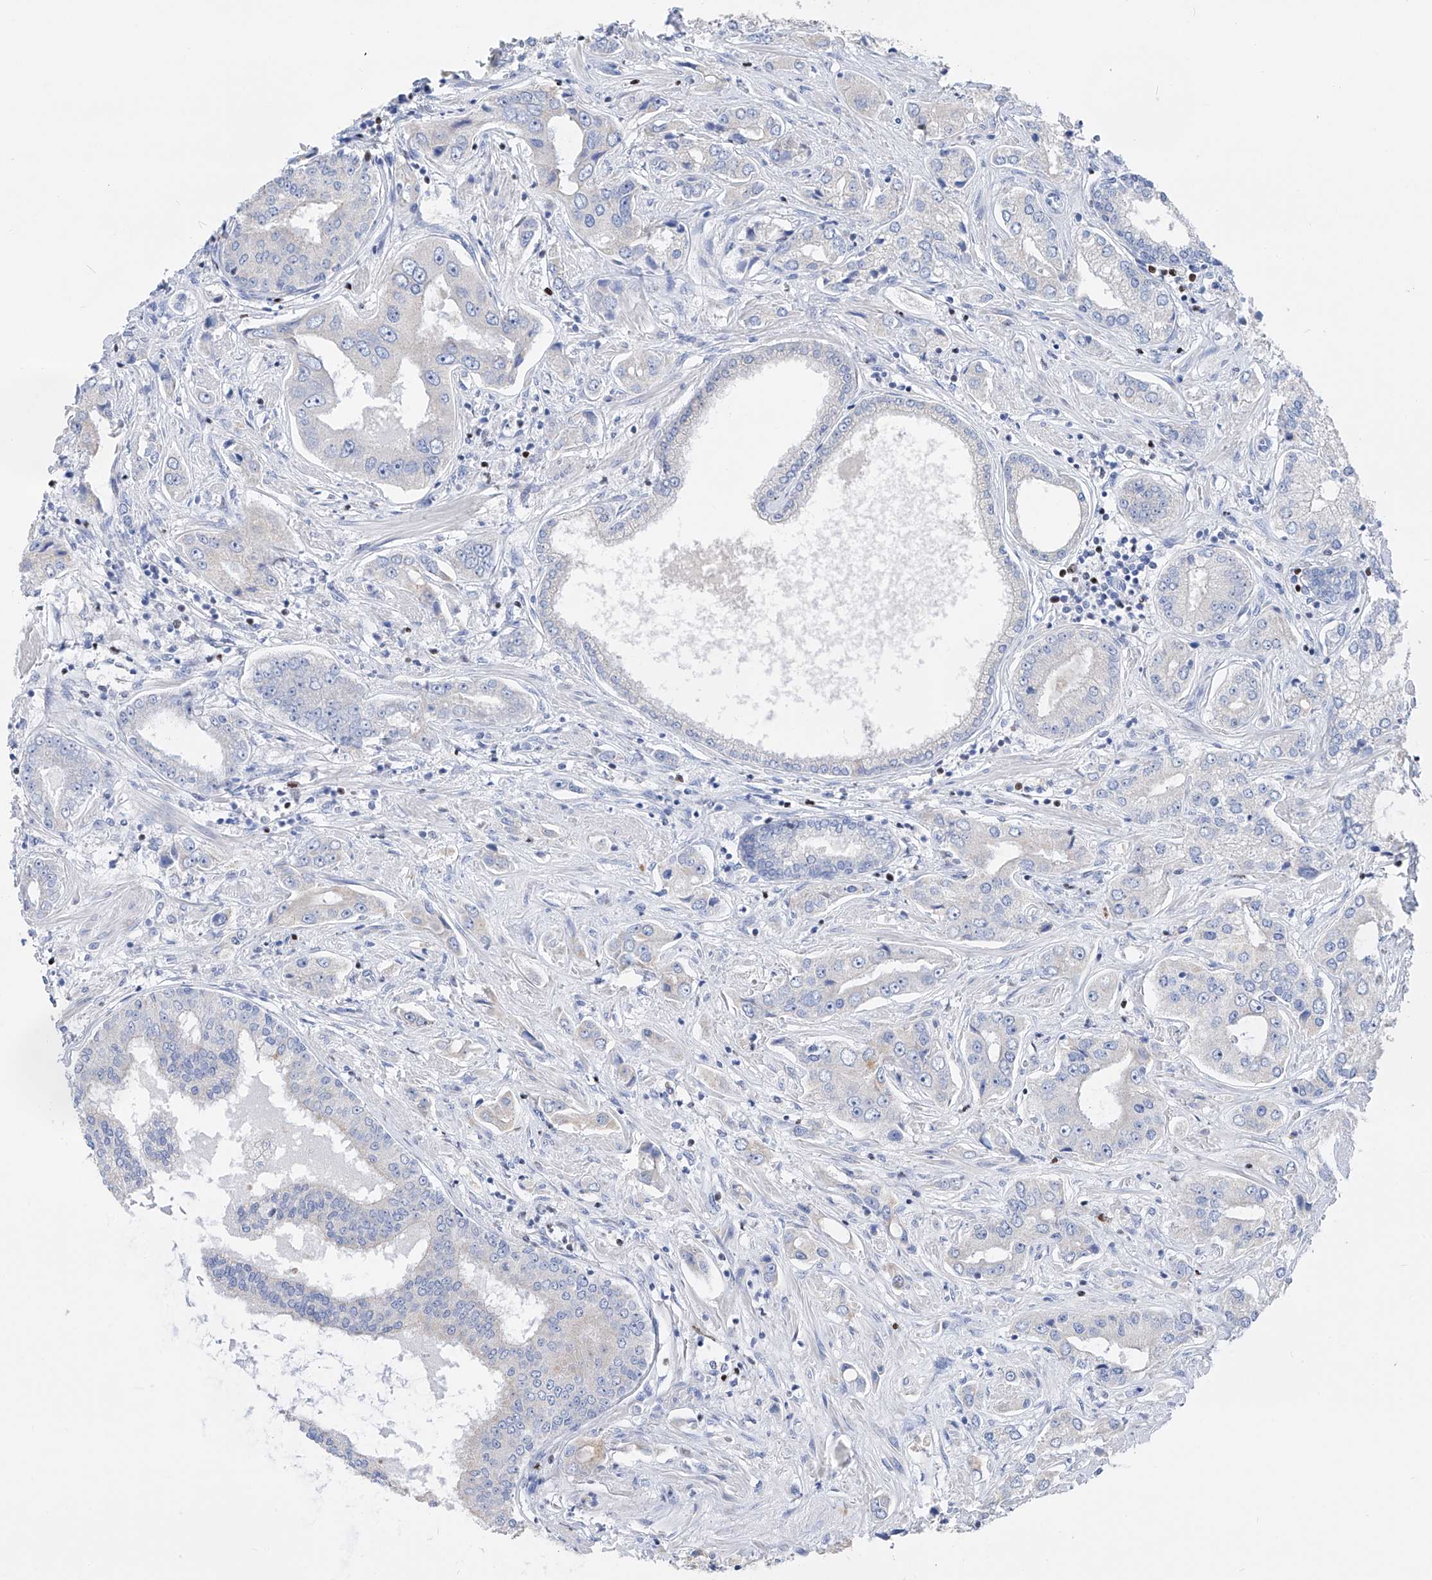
{"staining": {"intensity": "negative", "quantity": "none", "location": "none"}, "tissue": "prostate cancer", "cell_type": "Tumor cells", "image_type": "cancer", "snomed": [{"axis": "morphology", "description": "Adenocarcinoma, High grade"}, {"axis": "topography", "description": "Prostate"}], "caption": "Immunohistochemical staining of high-grade adenocarcinoma (prostate) shows no significant staining in tumor cells.", "gene": "FRS3", "patient": {"sex": "male", "age": 66}}